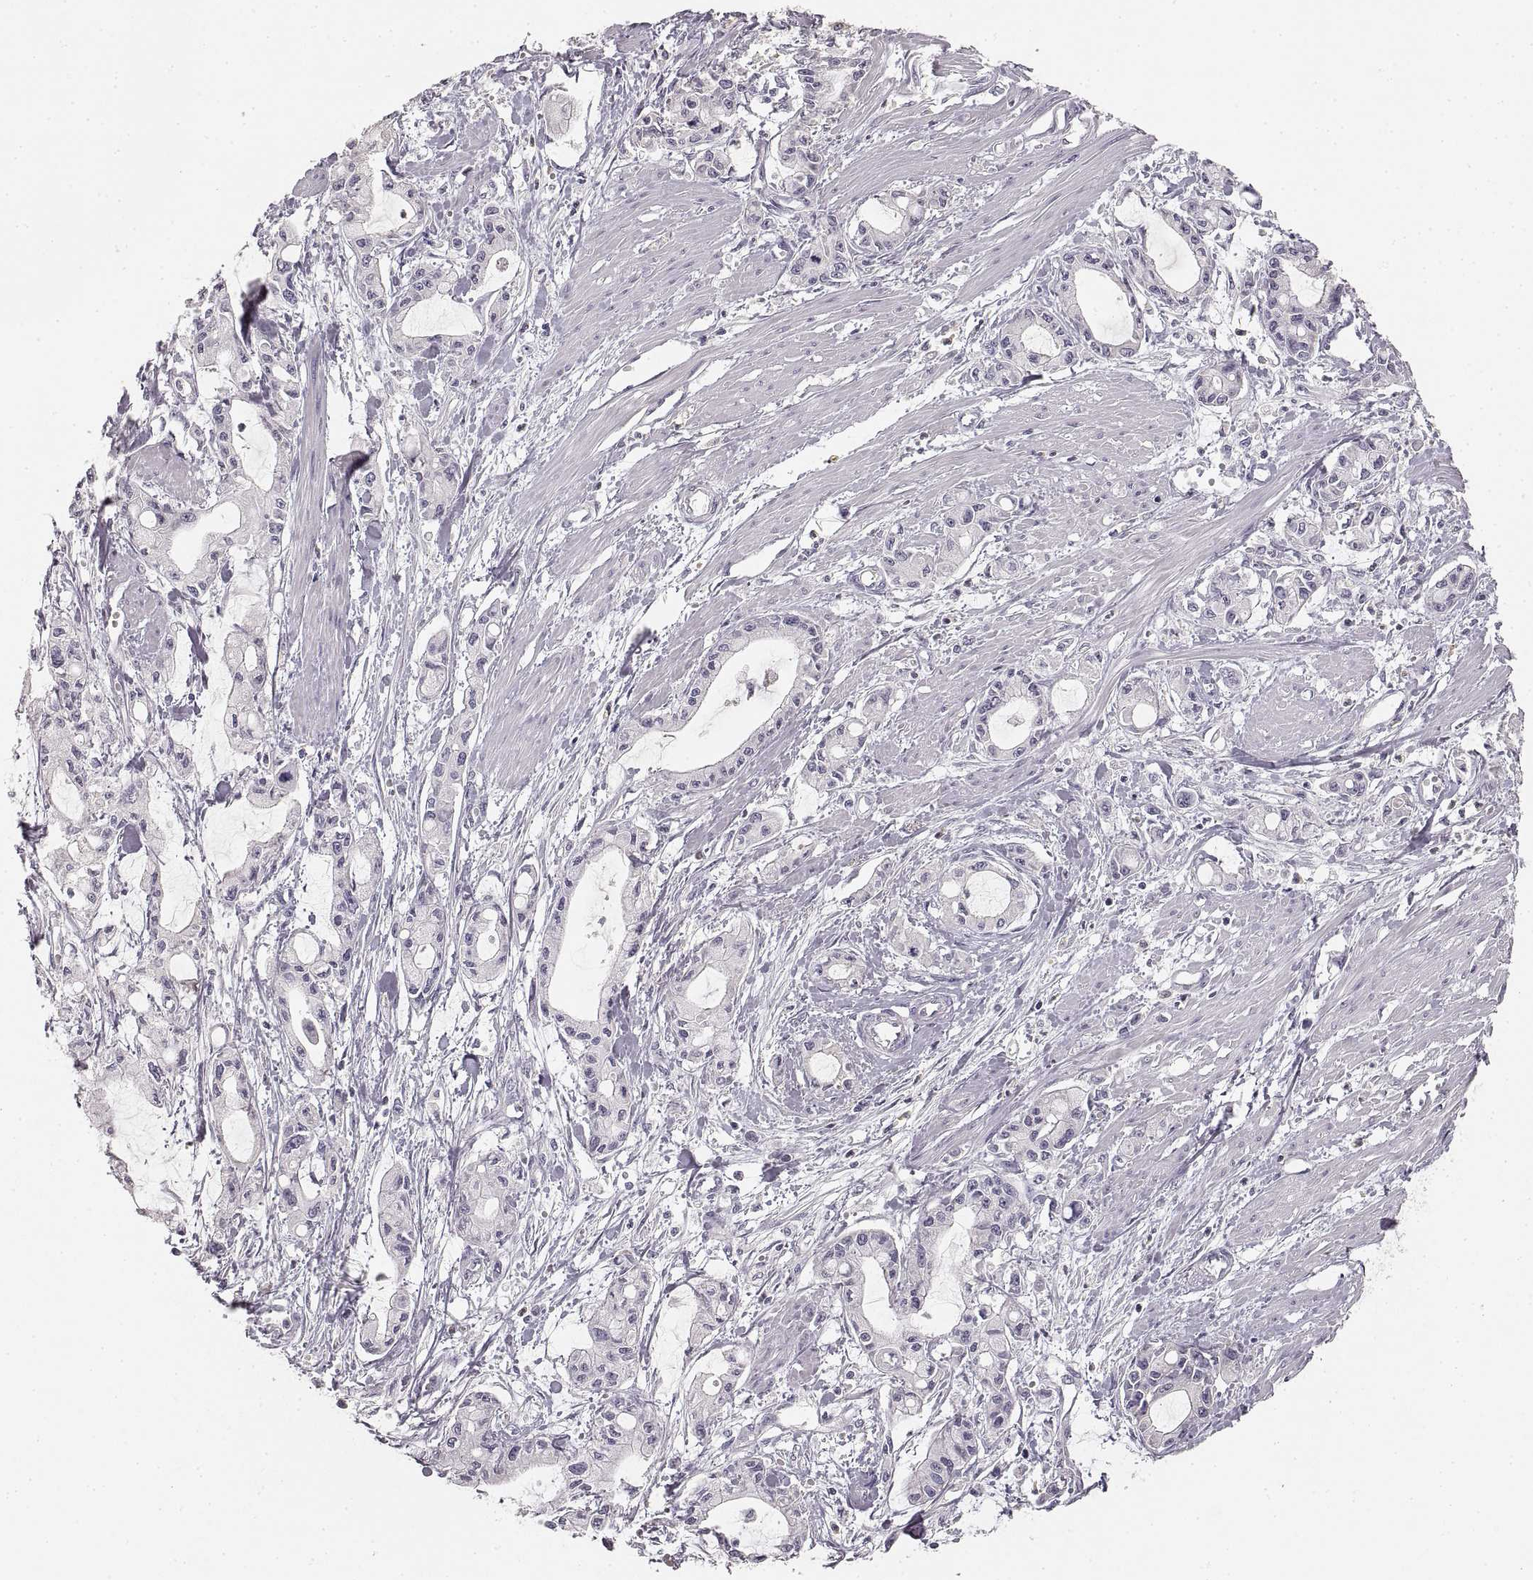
{"staining": {"intensity": "negative", "quantity": "none", "location": "none"}, "tissue": "pancreatic cancer", "cell_type": "Tumor cells", "image_type": "cancer", "snomed": [{"axis": "morphology", "description": "Adenocarcinoma, NOS"}, {"axis": "topography", "description": "Pancreas"}], "caption": "Tumor cells are negative for protein expression in human pancreatic cancer (adenocarcinoma).", "gene": "RUNDC3A", "patient": {"sex": "male", "age": 48}}